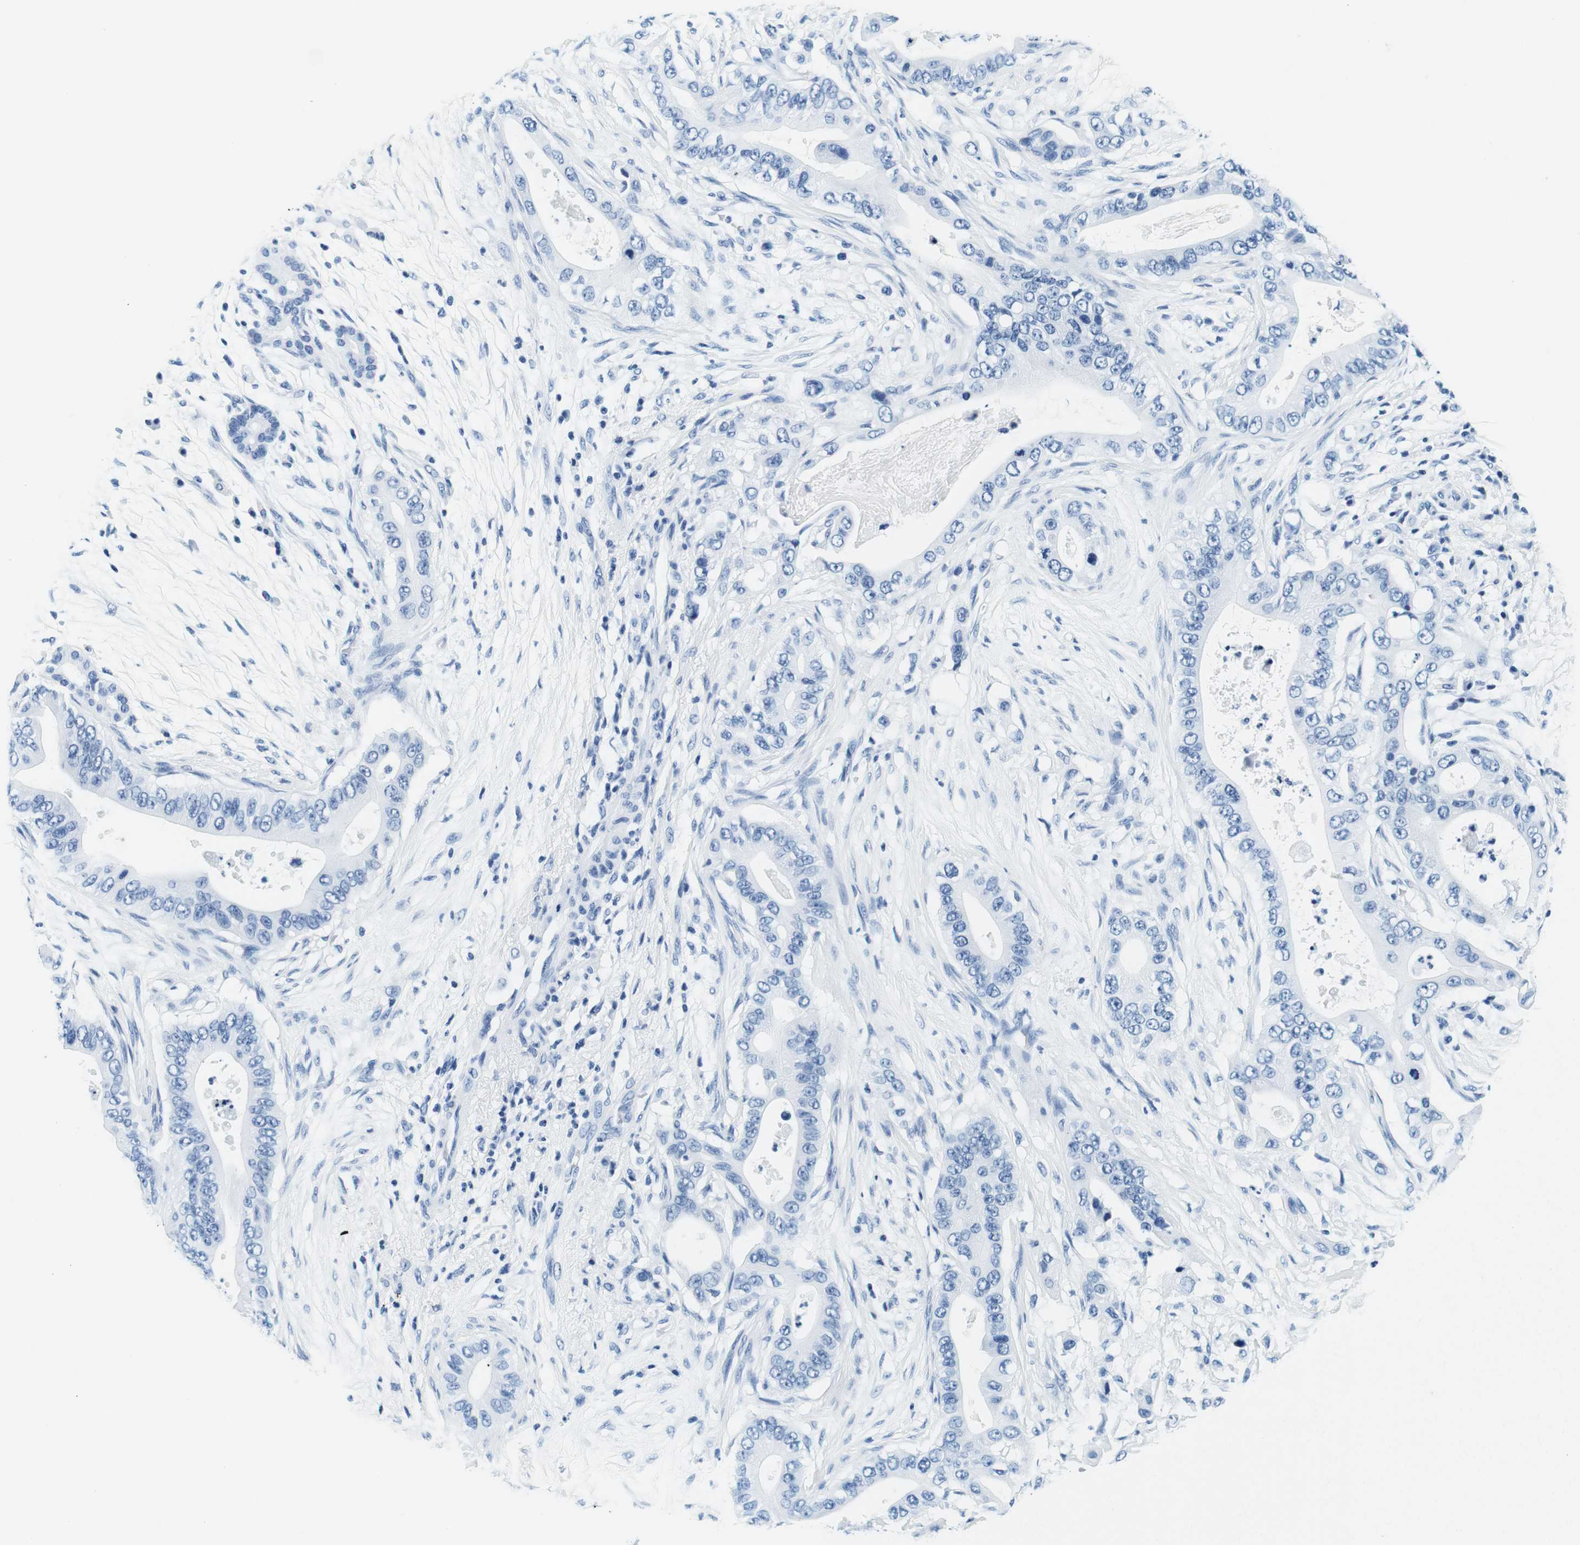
{"staining": {"intensity": "negative", "quantity": "none", "location": "none"}, "tissue": "pancreatic cancer", "cell_type": "Tumor cells", "image_type": "cancer", "snomed": [{"axis": "morphology", "description": "Adenocarcinoma, NOS"}, {"axis": "topography", "description": "Pancreas"}], "caption": "An image of pancreatic cancer (adenocarcinoma) stained for a protein exhibits no brown staining in tumor cells.", "gene": "ELANE", "patient": {"sex": "male", "age": 77}}